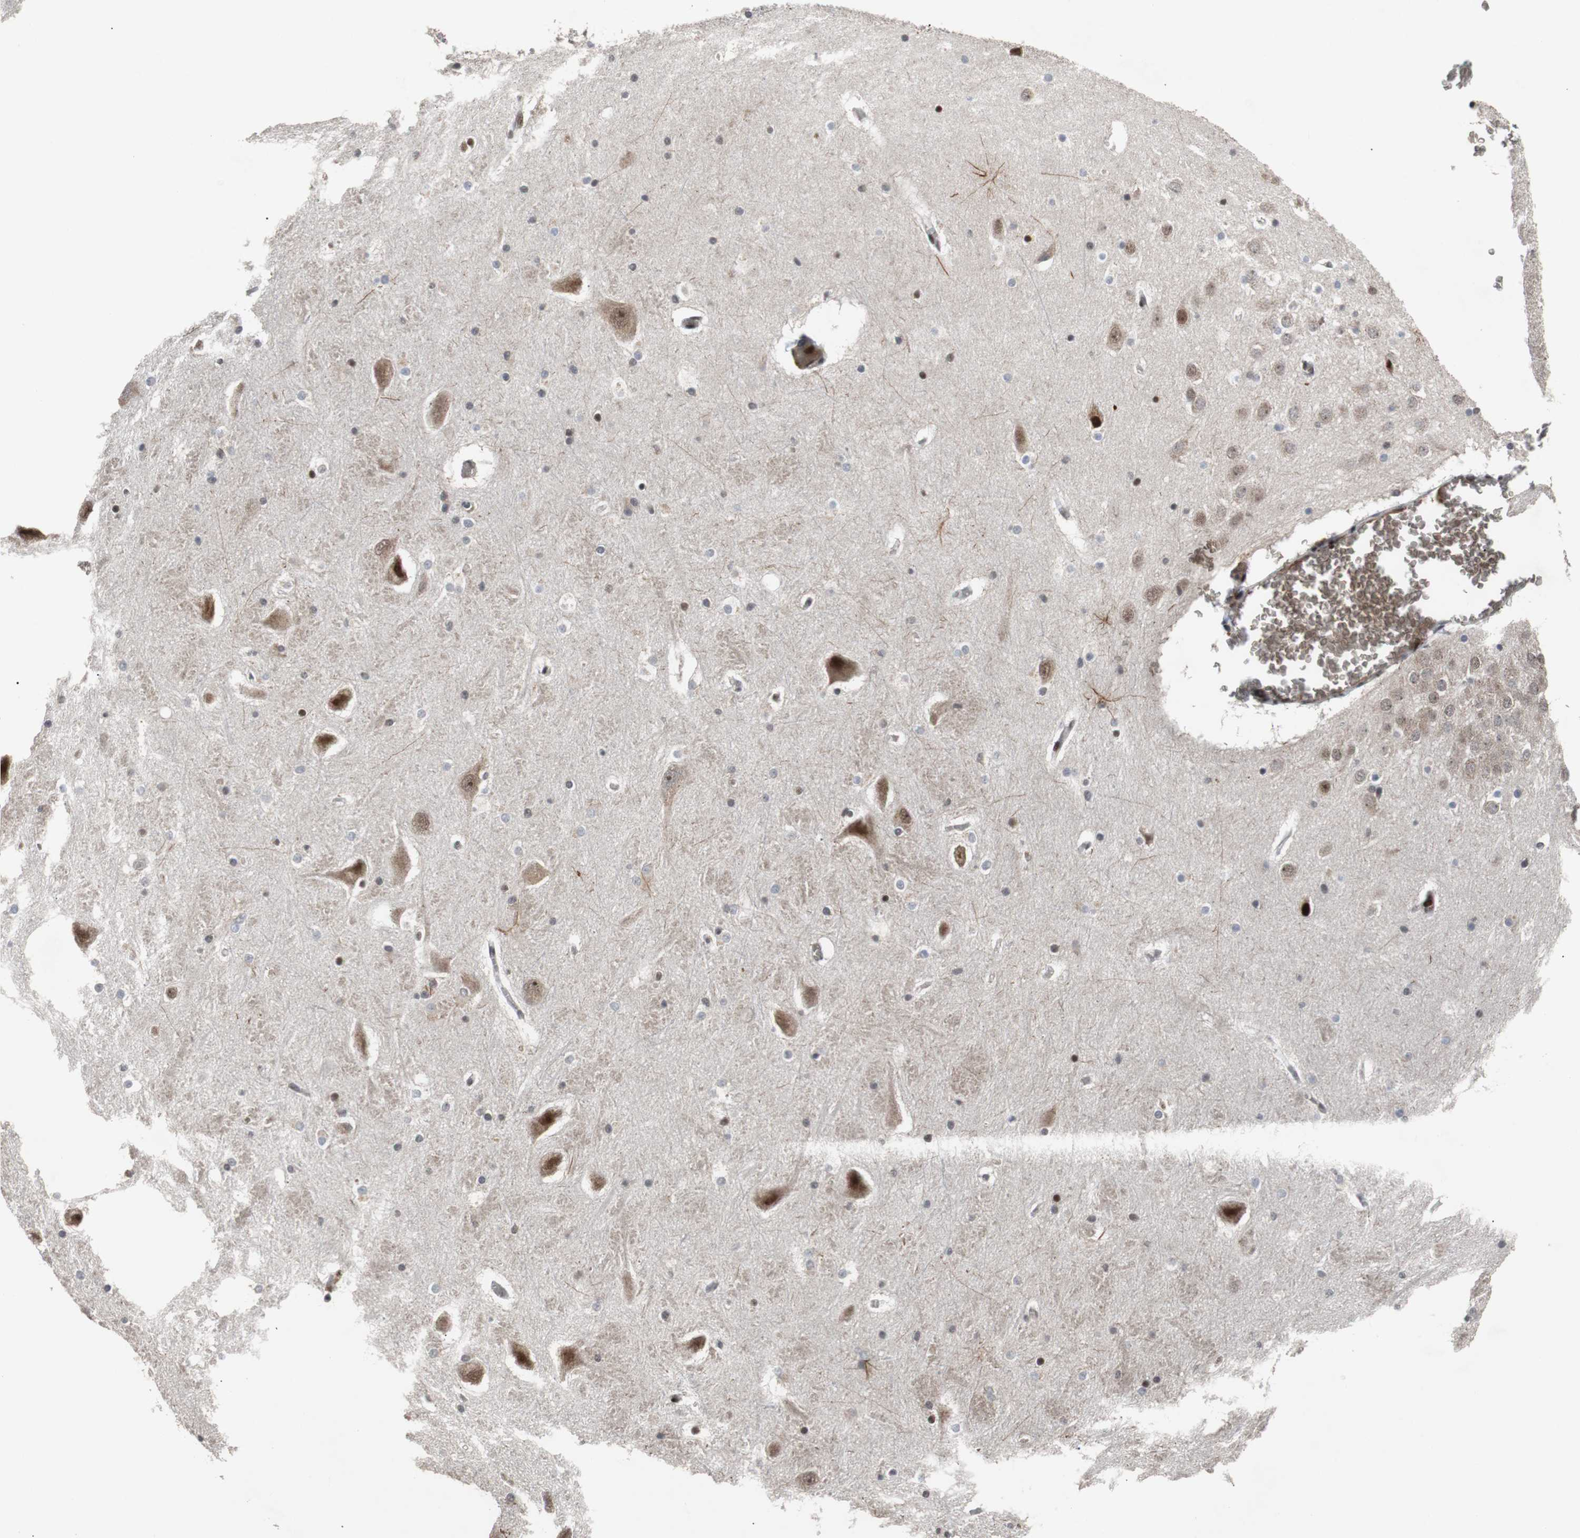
{"staining": {"intensity": "moderate", "quantity": "<25%", "location": "nuclear"}, "tissue": "hippocampus", "cell_type": "Glial cells", "image_type": "normal", "snomed": [{"axis": "morphology", "description": "Normal tissue, NOS"}, {"axis": "topography", "description": "Hippocampus"}], "caption": "An image showing moderate nuclear expression in about <25% of glial cells in normal hippocampus, as visualized by brown immunohistochemical staining.", "gene": "NBL1", "patient": {"sex": "male", "age": 45}}